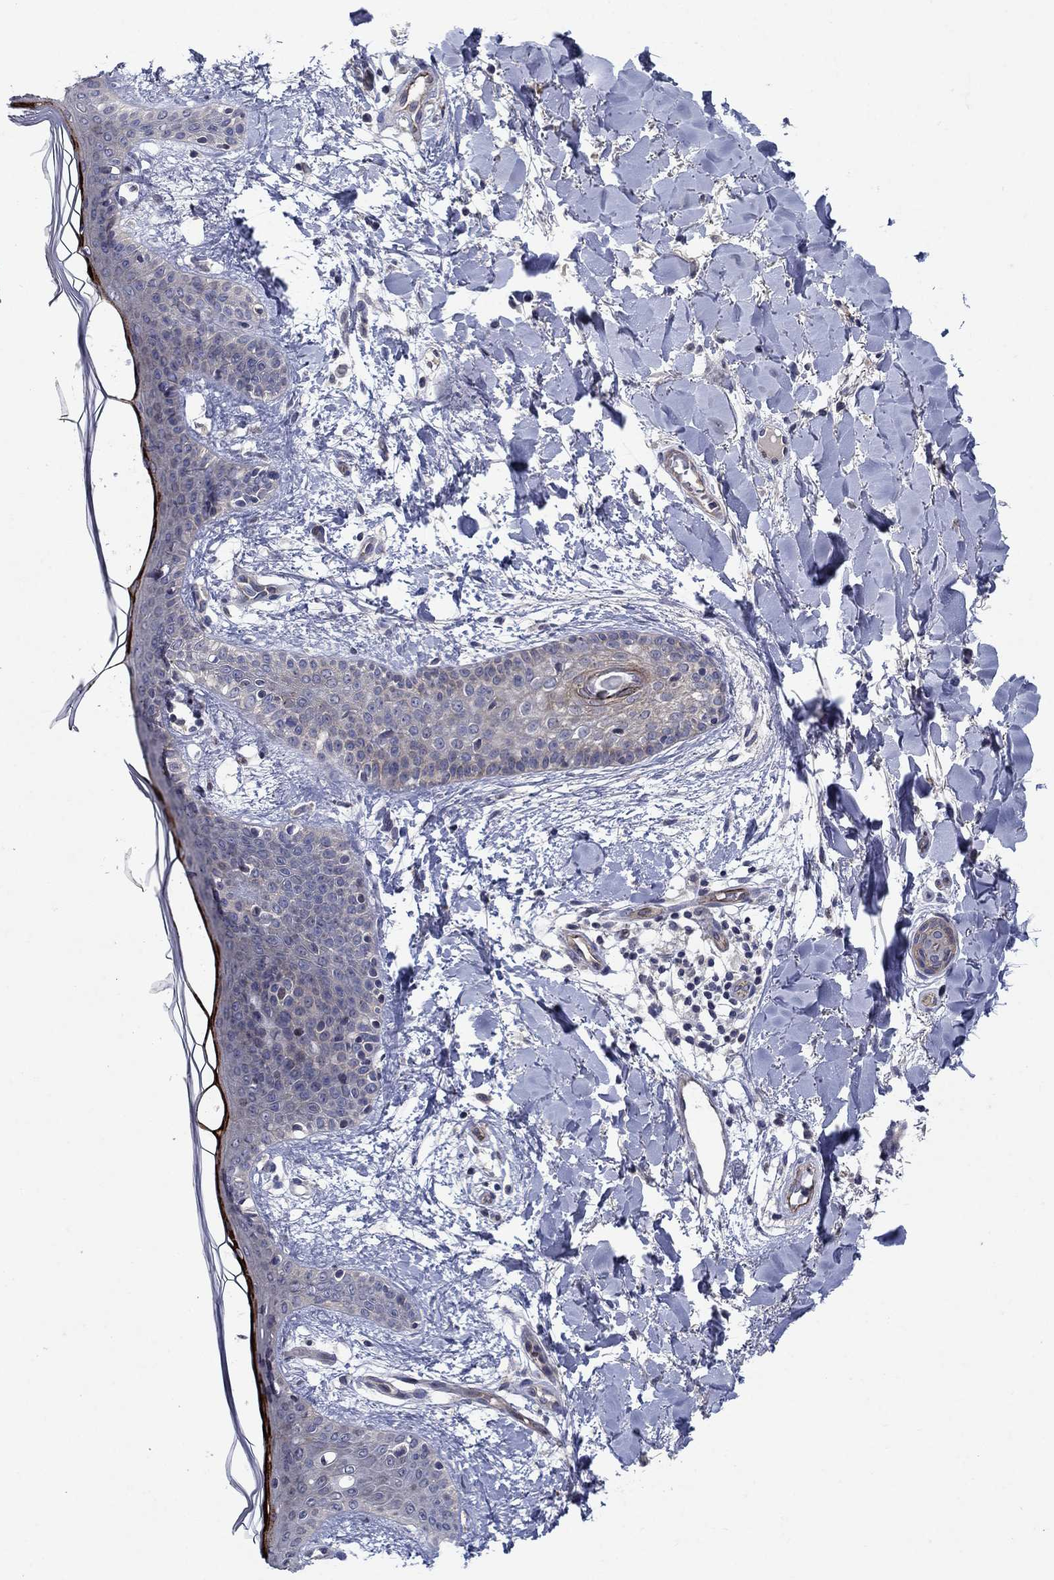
{"staining": {"intensity": "negative", "quantity": "none", "location": "none"}, "tissue": "skin", "cell_type": "Fibroblasts", "image_type": "normal", "snomed": [{"axis": "morphology", "description": "Normal tissue, NOS"}, {"axis": "topography", "description": "Skin"}], "caption": "Skin was stained to show a protein in brown. There is no significant staining in fibroblasts. (IHC, brightfield microscopy, high magnification).", "gene": "SLC7A1", "patient": {"sex": "female", "age": 34}}